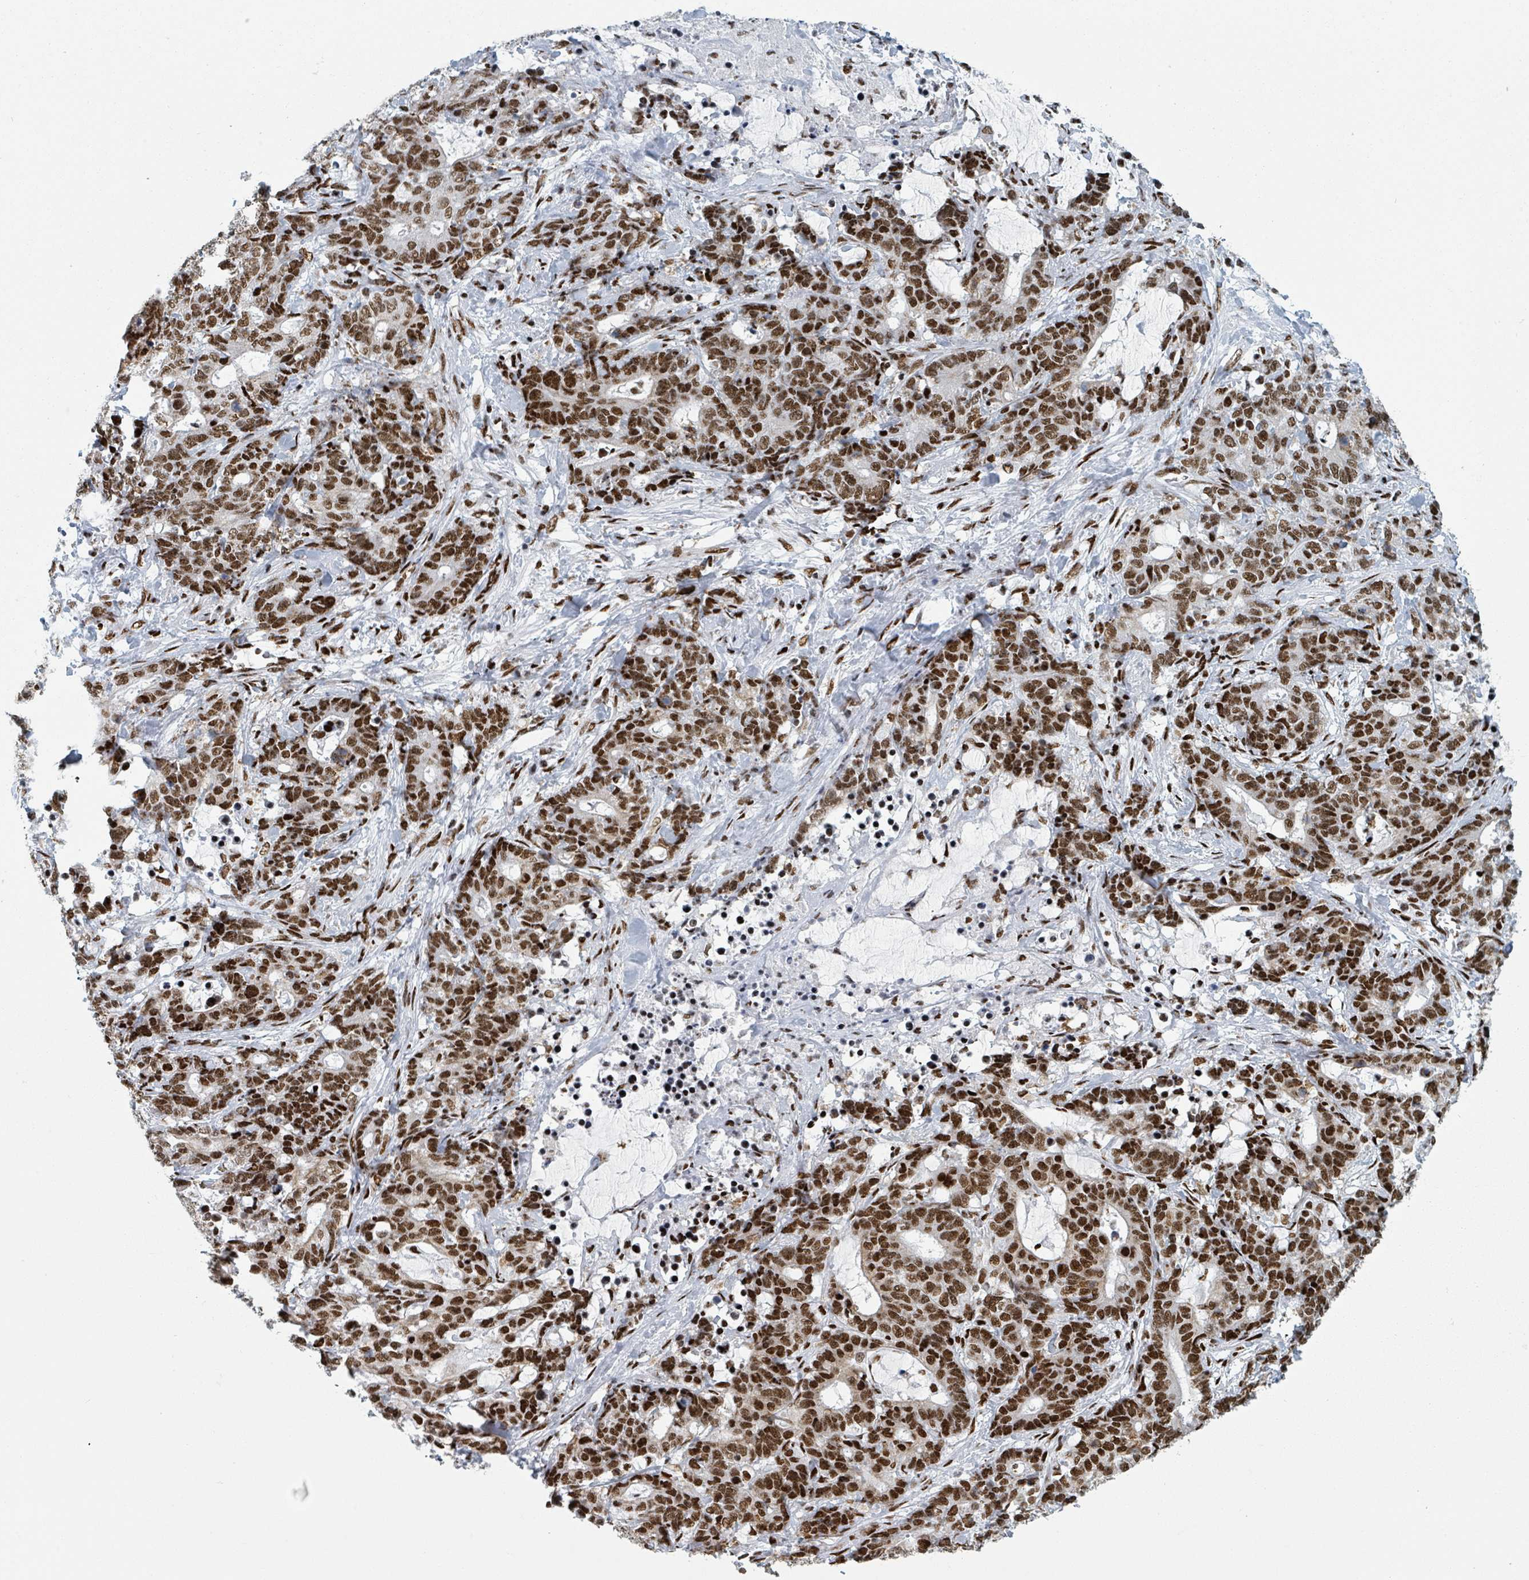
{"staining": {"intensity": "strong", "quantity": ">75%", "location": "nuclear"}, "tissue": "stomach cancer", "cell_type": "Tumor cells", "image_type": "cancer", "snomed": [{"axis": "morphology", "description": "Normal tissue, NOS"}, {"axis": "morphology", "description": "Adenocarcinoma, NOS"}, {"axis": "topography", "description": "Stomach"}], "caption": "An immunohistochemistry image of tumor tissue is shown. Protein staining in brown labels strong nuclear positivity in adenocarcinoma (stomach) within tumor cells.", "gene": "DHX16", "patient": {"sex": "female", "age": 64}}